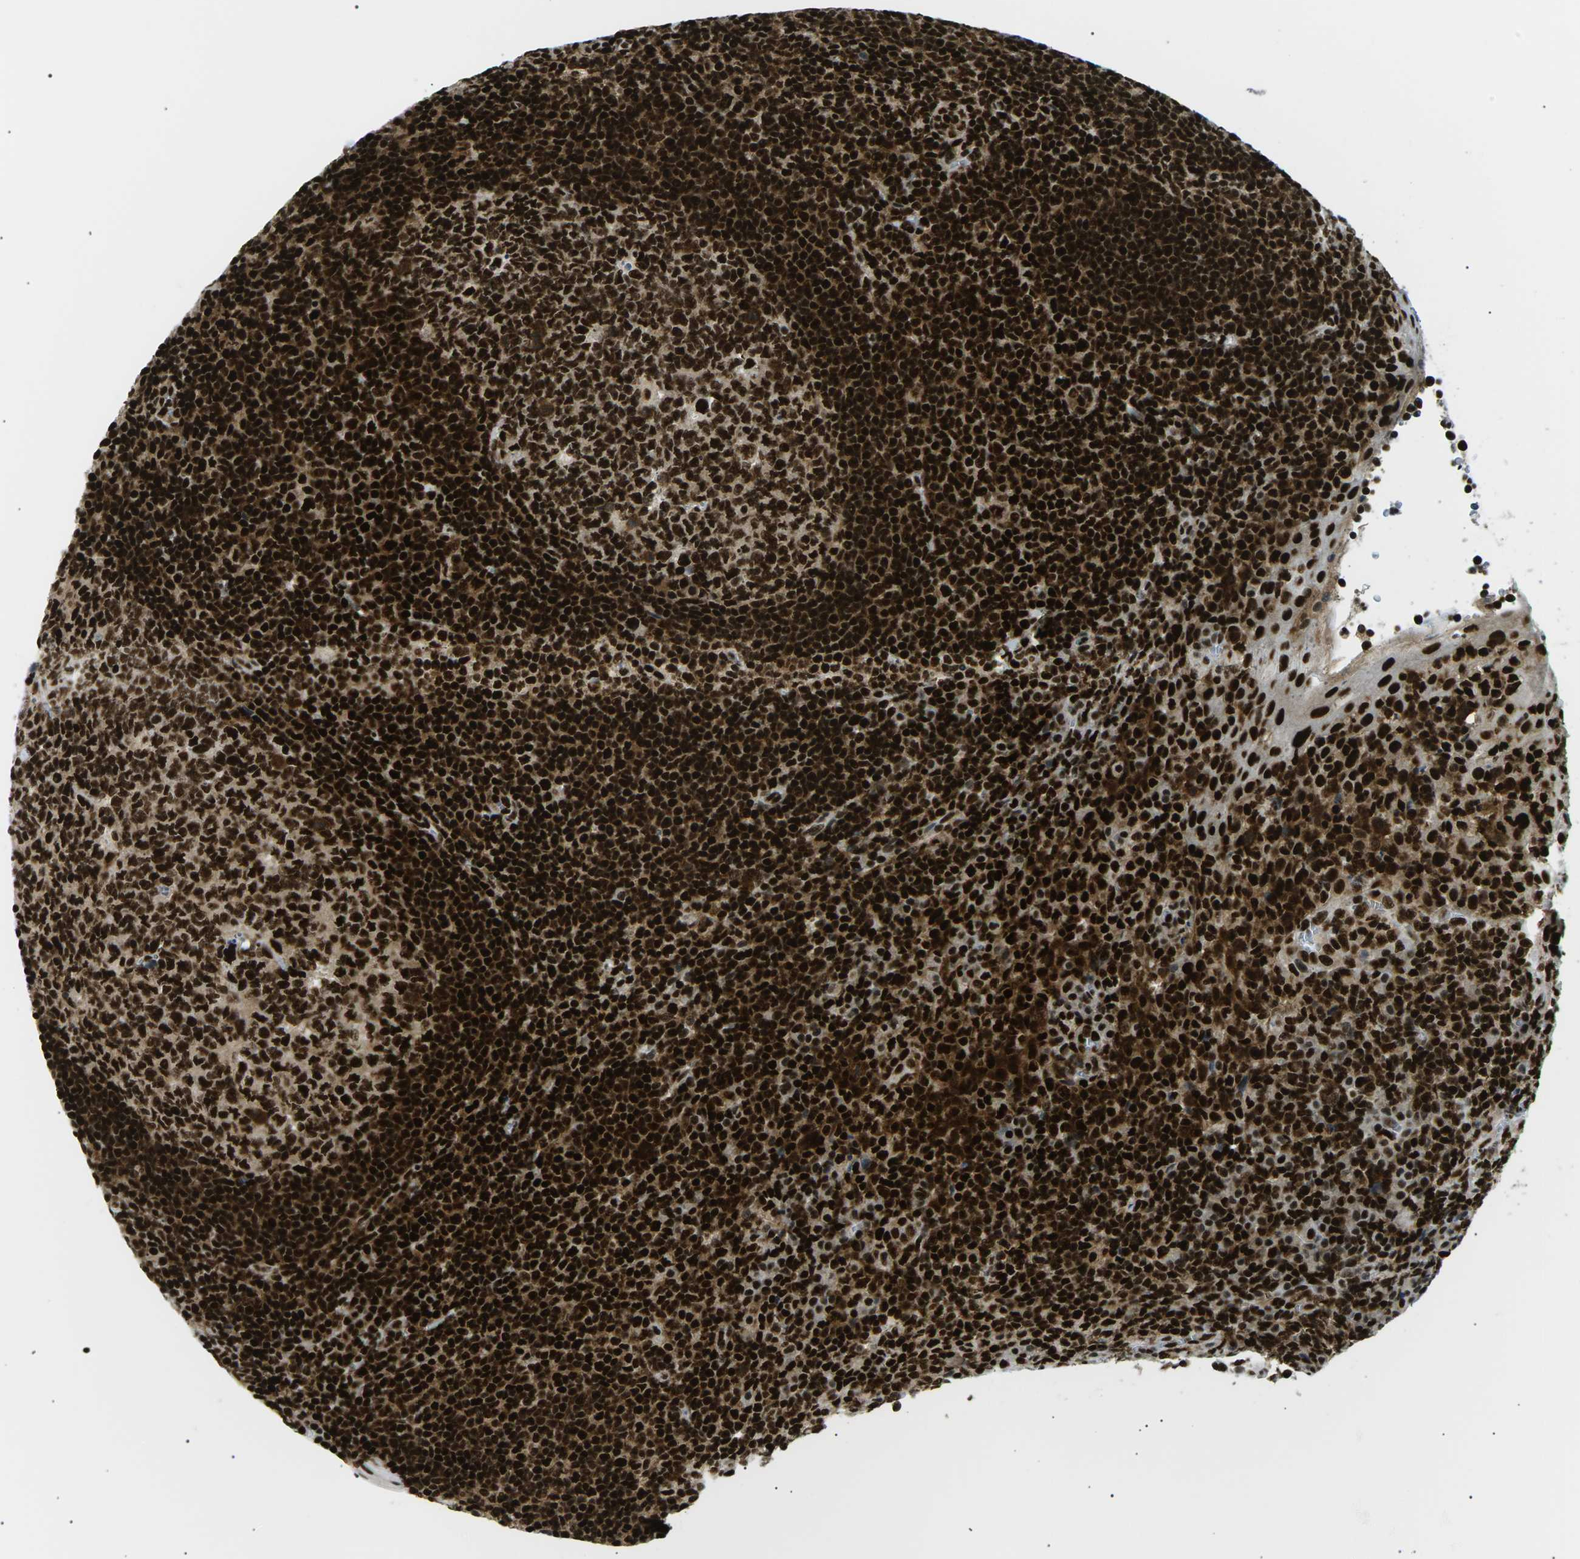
{"staining": {"intensity": "strong", "quantity": ">75%", "location": "nuclear"}, "tissue": "tonsil", "cell_type": "Germinal center cells", "image_type": "normal", "snomed": [{"axis": "morphology", "description": "Normal tissue, NOS"}, {"axis": "topography", "description": "Tonsil"}], "caption": "Strong nuclear expression is identified in approximately >75% of germinal center cells in benign tonsil. Immunohistochemistry (ihc) stains the protein of interest in brown and the nuclei are stained blue.", "gene": "RPA2", "patient": {"sex": "male", "age": 37}}